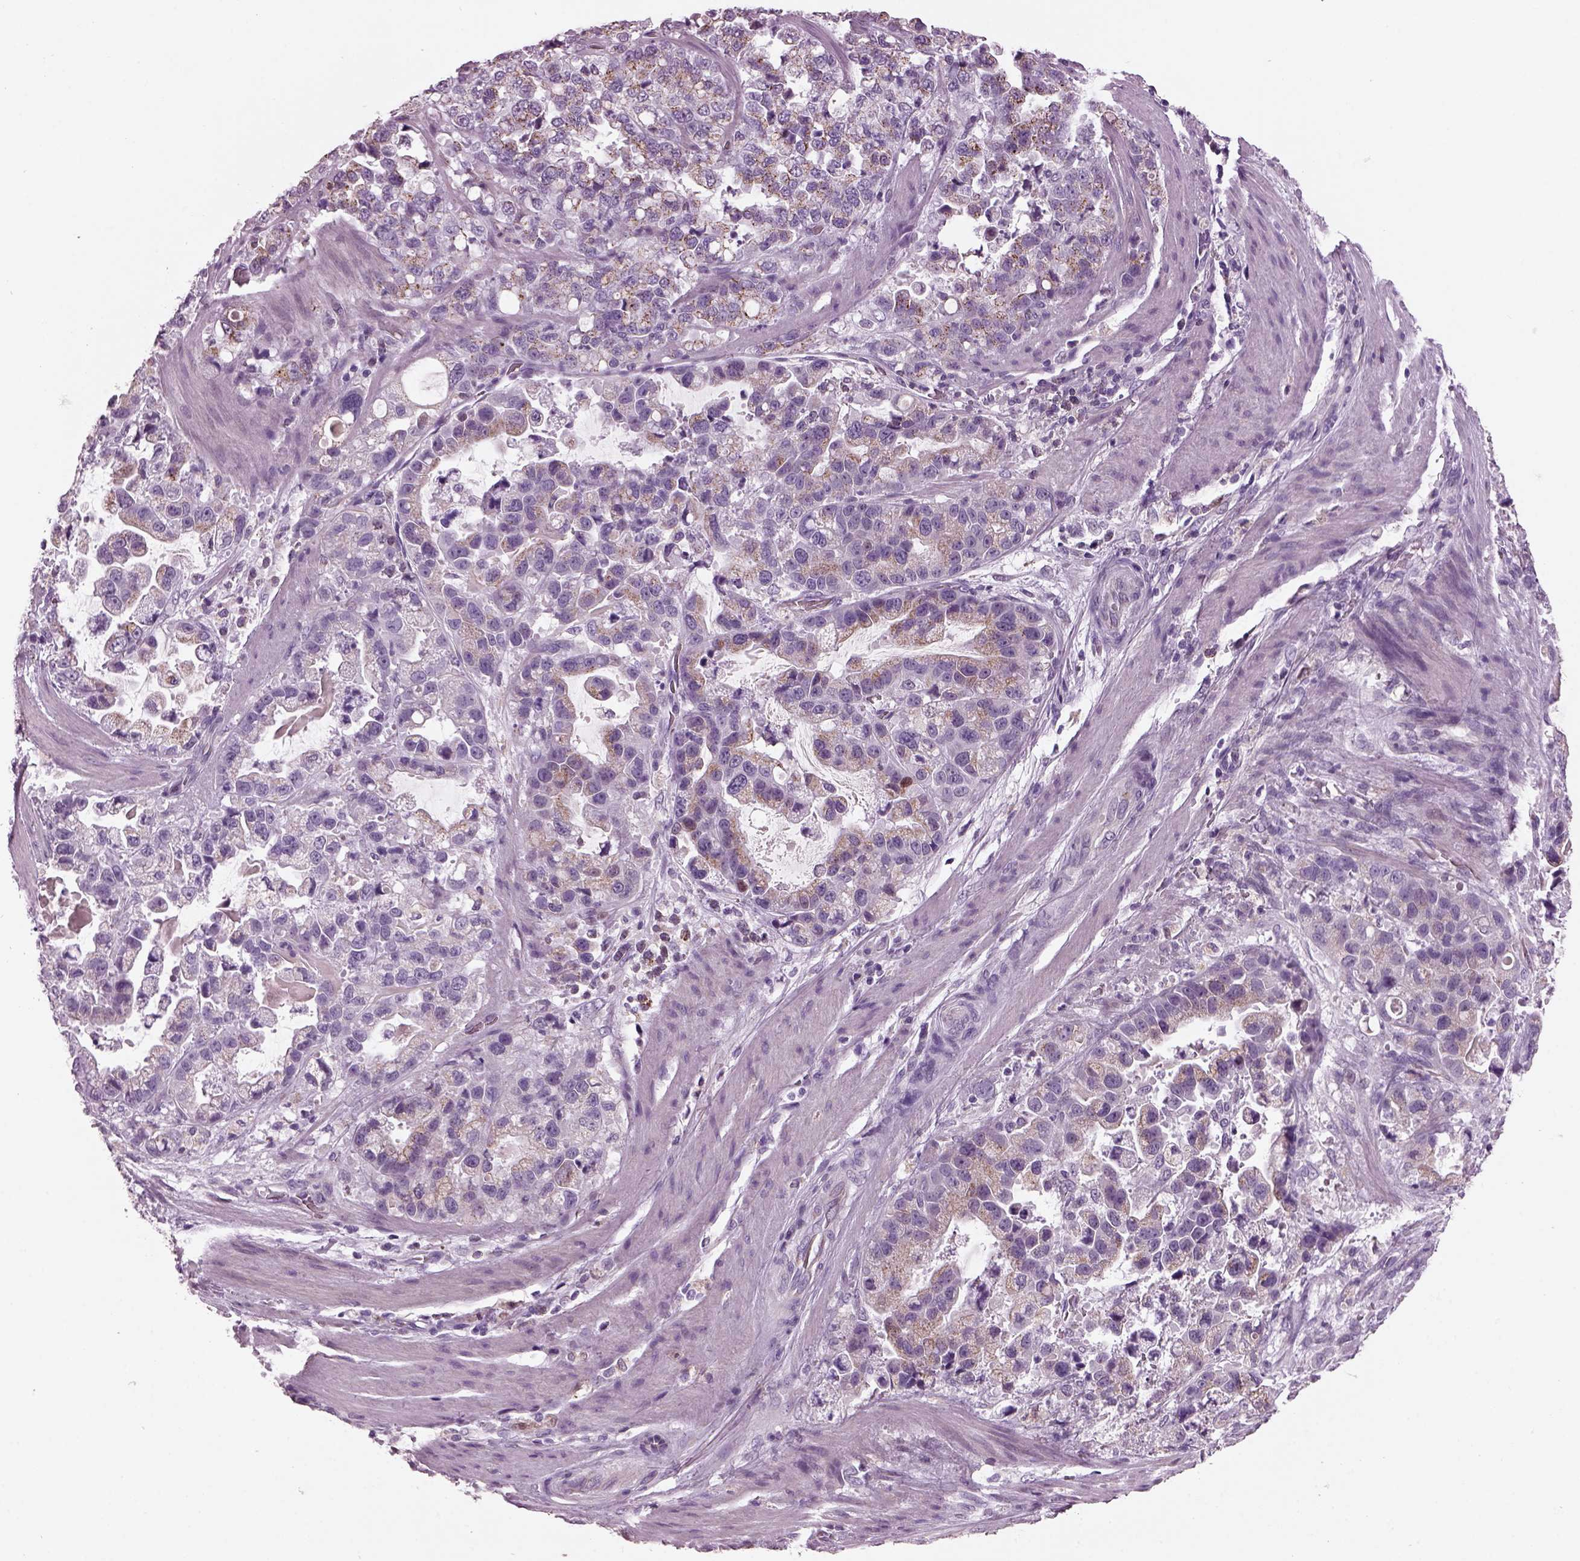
{"staining": {"intensity": "weak", "quantity": ">75%", "location": "cytoplasmic/membranous"}, "tissue": "stomach cancer", "cell_type": "Tumor cells", "image_type": "cancer", "snomed": [{"axis": "morphology", "description": "Adenocarcinoma, NOS"}, {"axis": "topography", "description": "Stomach"}], "caption": "Adenocarcinoma (stomach) tissue displays weak cytoplasmic/membranous positivity in approximately >75% of tumor cells (DAB (3,3'-diaminobenzidine) IHC with brightfield microscopy, high magnification).", "gene": "PRR9", "patient": {"sex": "male", "age": 59}}